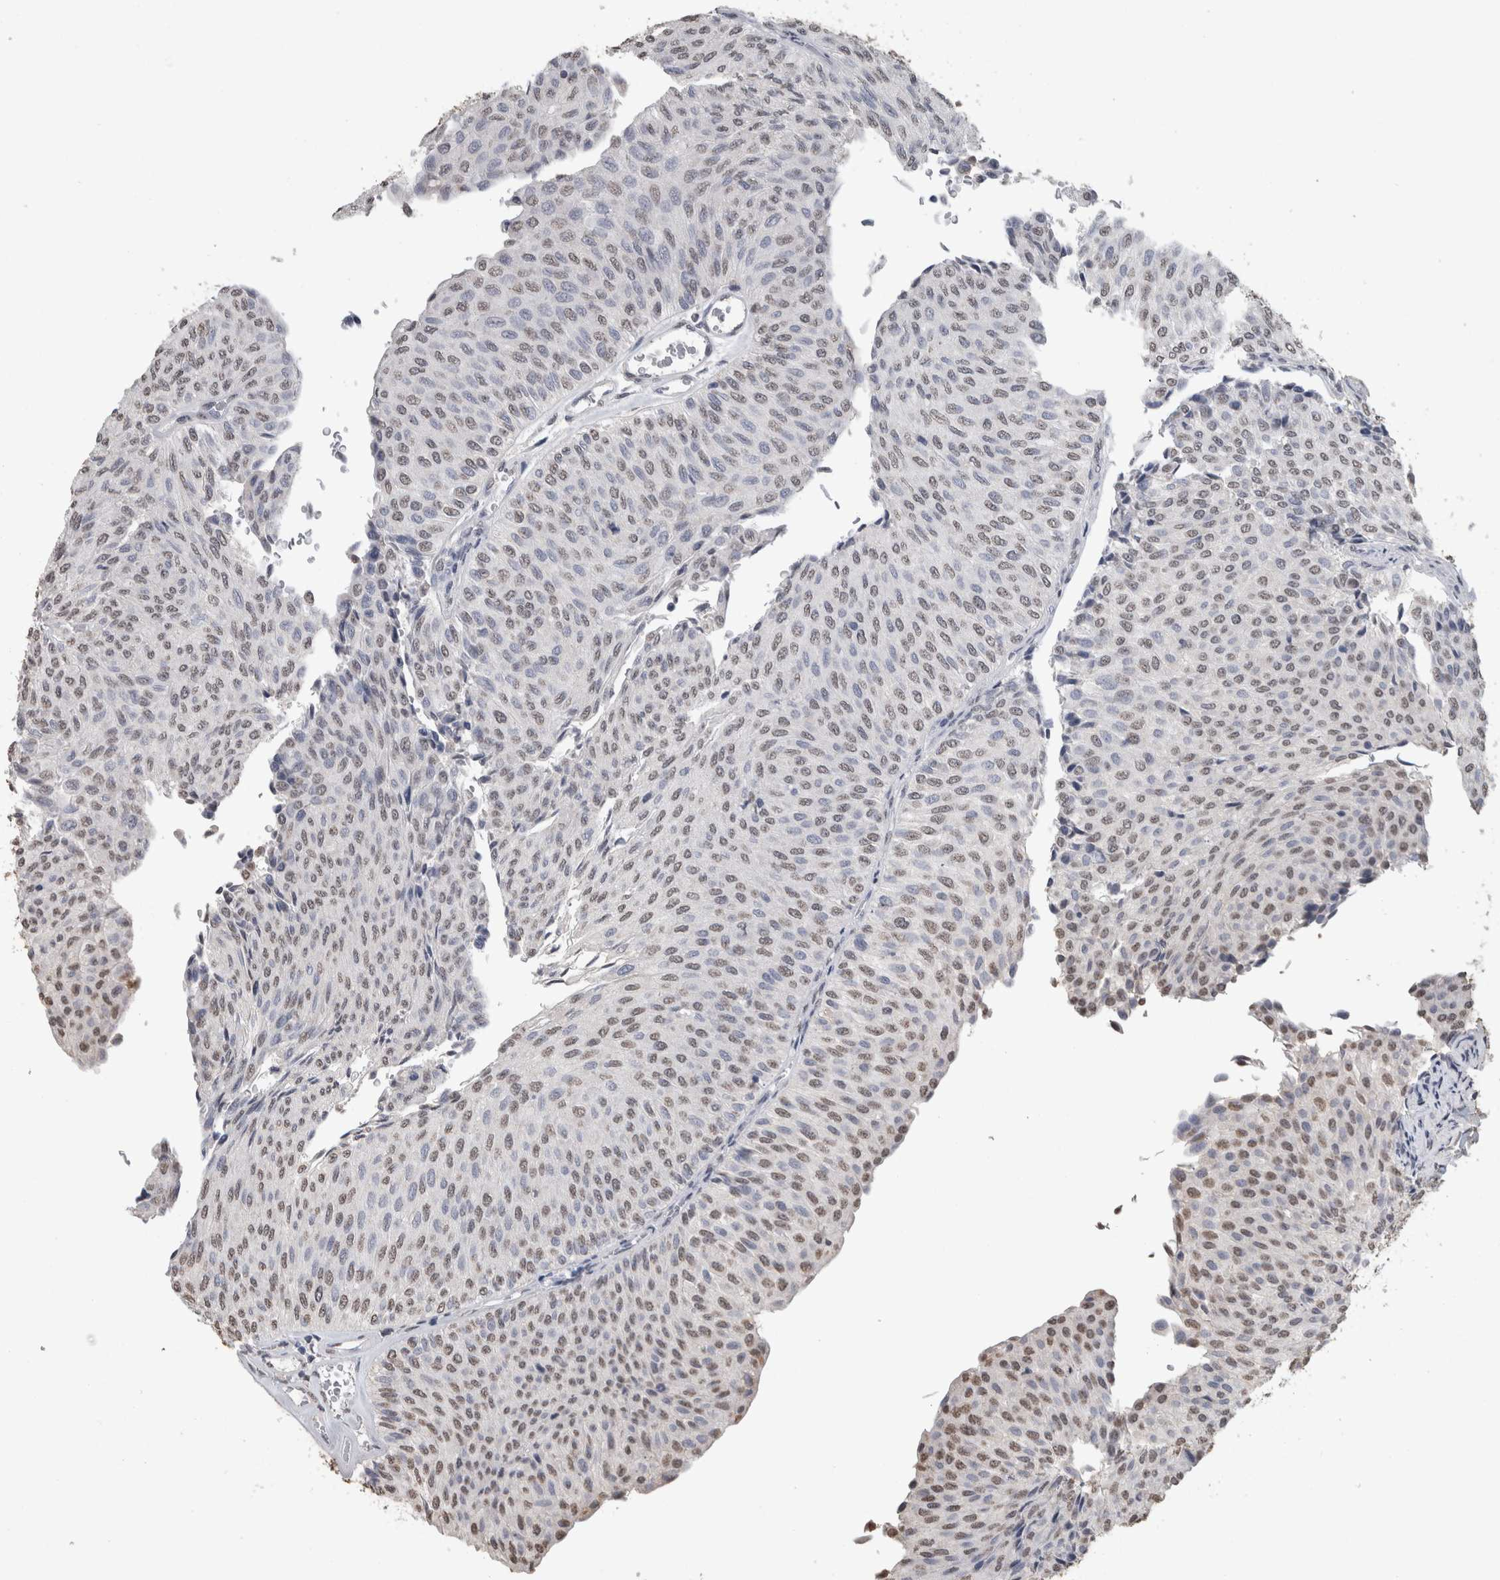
{"staining": {"intensity": "weak", "quantity": ">75%", "location": "nuclear"}, "tissue": "urothelial cancer", "cell_type": "Tumor cells", "image_type": "cancer", "snomed": [{"axis": "morphology", "description": "Urothelial carcinoma, Low grade"}, {"axis": "topography", "description": "Urinary bladder"}], "caption": "Tumor cells reveal low levels of weak nuclear positivity in approximately >75% of cells in human low-grade urothelial carcinoma.", "gene": "LTBP1", "patient": {"sex": "male", "age": 78}}